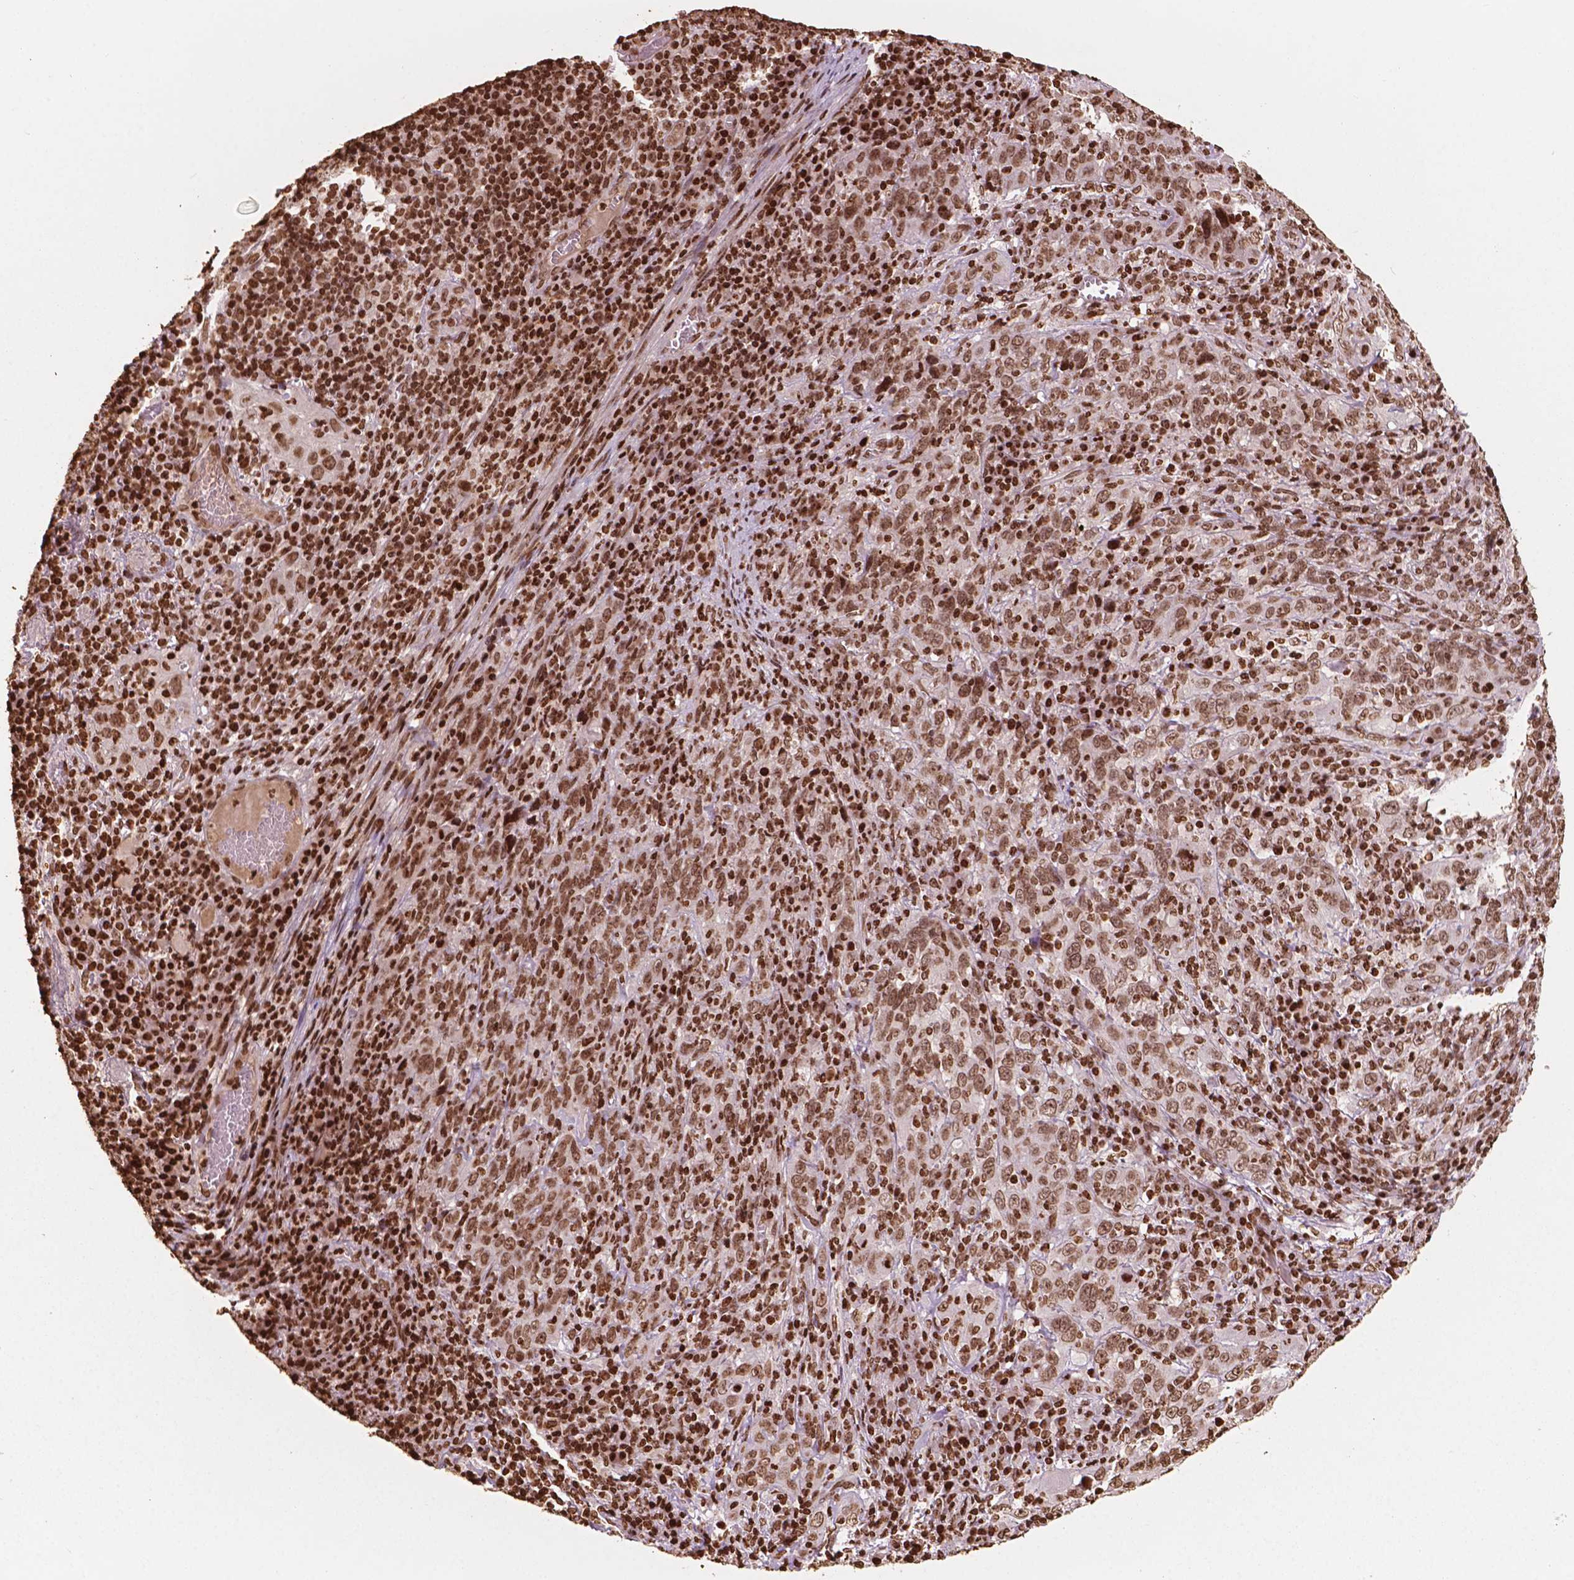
{"staining": {"intensity": "moderate", "quantity": ">75%", "location": "nuclear"}, "tissue": "cervical cancer", "cell_type": "Tumor cells", "image_type": "cancer", "snomed": [{"axis": "morphology", "description": "Squamous cell carcinoma, NOS"}, {"axis": "topography", "description": "Cervix"}], "caption": "Protein staining of cervical cancer (squamous cell carcinoma) tissue exhibits moderate nuclear positivity in about >75% of tumor cells. (DAB (3,3'-diaminobenzidine) IHC with brightfield microscopy, high magnification).", "gene": "H3C7", "patient": {"sex": "female", "age": 46}}